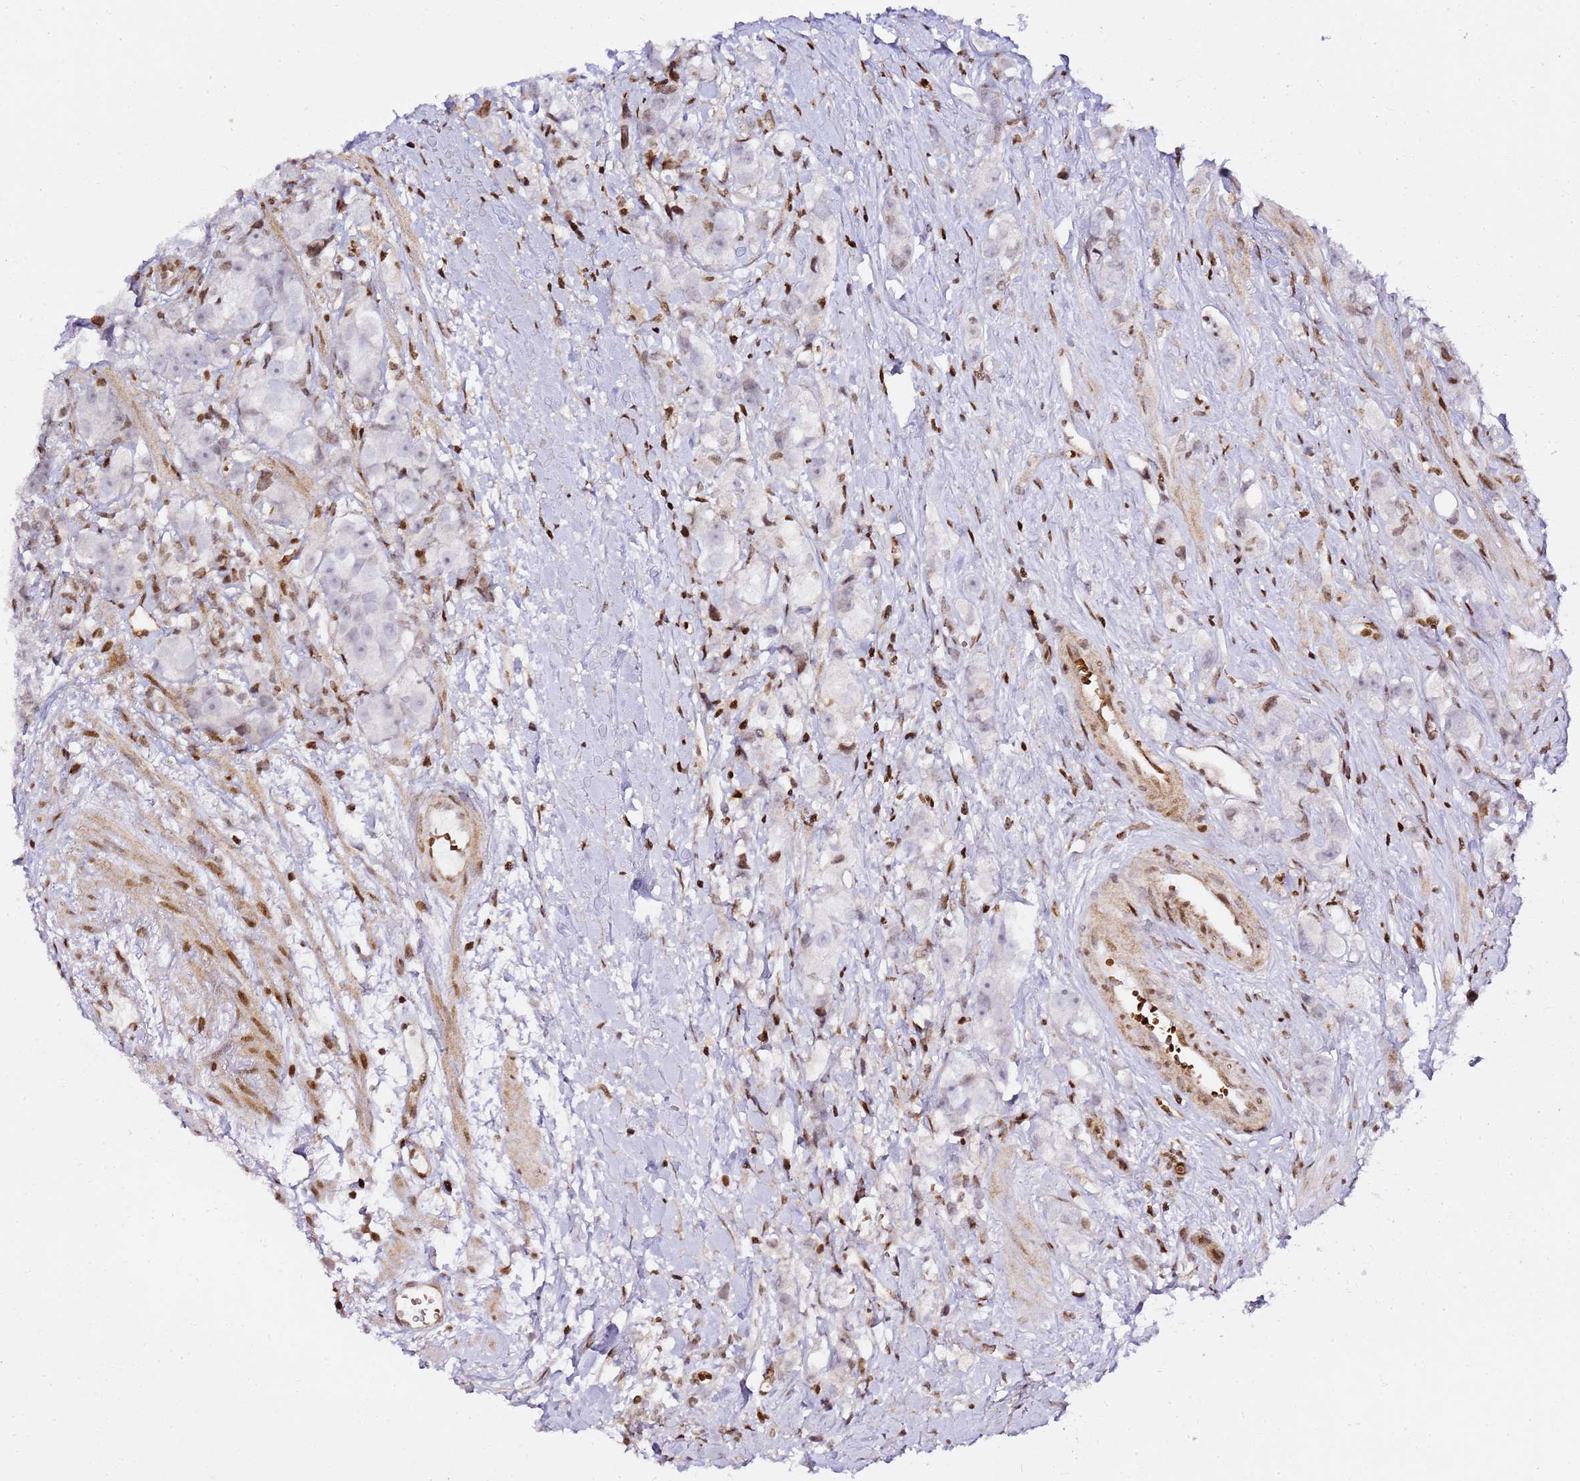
{"staining": {"intensity": "negative", "quantity": "none", "location": "none"}, "tissue": "prostate cancer", "cell_type": "Tumor cells", "image_type": "cancer", "snomed": [{"axis": "morphology", "description": "Adenocarcinoma, High grade"}, {"axis": "topography", "description": "Prostate"}], "caption": "This photomicrograph is of adenocarcinoma (high-grade) (prostate) stained with immunohistochemistry (IHC) to label a protein in brown with the nuclei are counter-stained blue. There is no expression in tumor cells. (Stains: DAB (3,3'-diaminobenzidine) immunohistochemistry with hematoxylin counter stain, Microscopy: brightfield microscopy at high magnification).", "gene": "GBP2", "patient": {"sex": "male", "age": 74}}